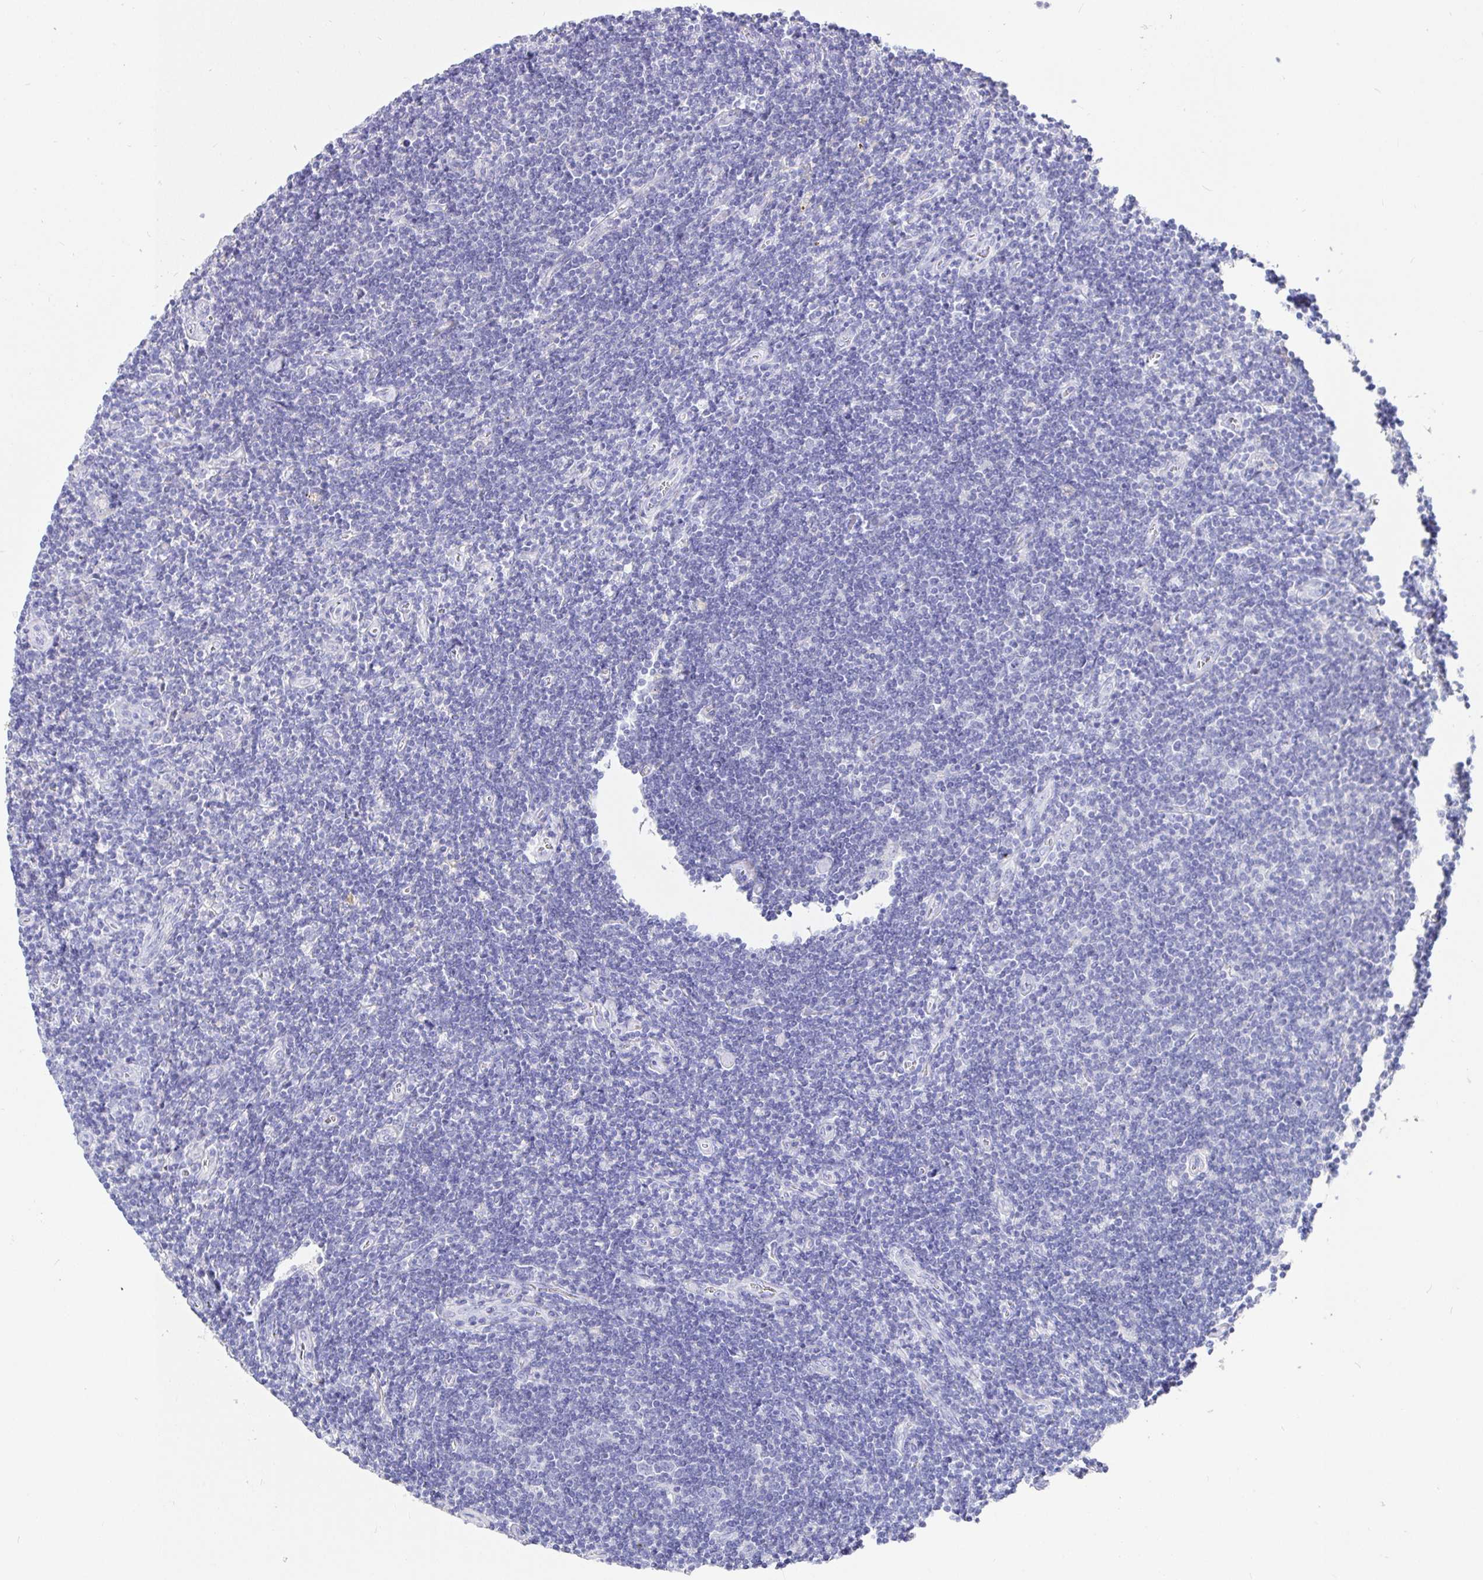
{"staining": {"intensity": "negative", "quantity": "none", "location": "none"}, "tissue": "lymphoma", "cell_type": "Tumor cells", "image_type": "cancer", "snomed": [{"axis": "morphology", "description": "Hodgkin's disease, NOS"}, {"axis": "topography", "description": "Lymph node"}], "caption": "DAB immunohistochemical staining of human Hodgkin's disease shows no significant staining in tumor cells.", "gene": "TPTE", "patient": {"sex": "male", "age": 40}}